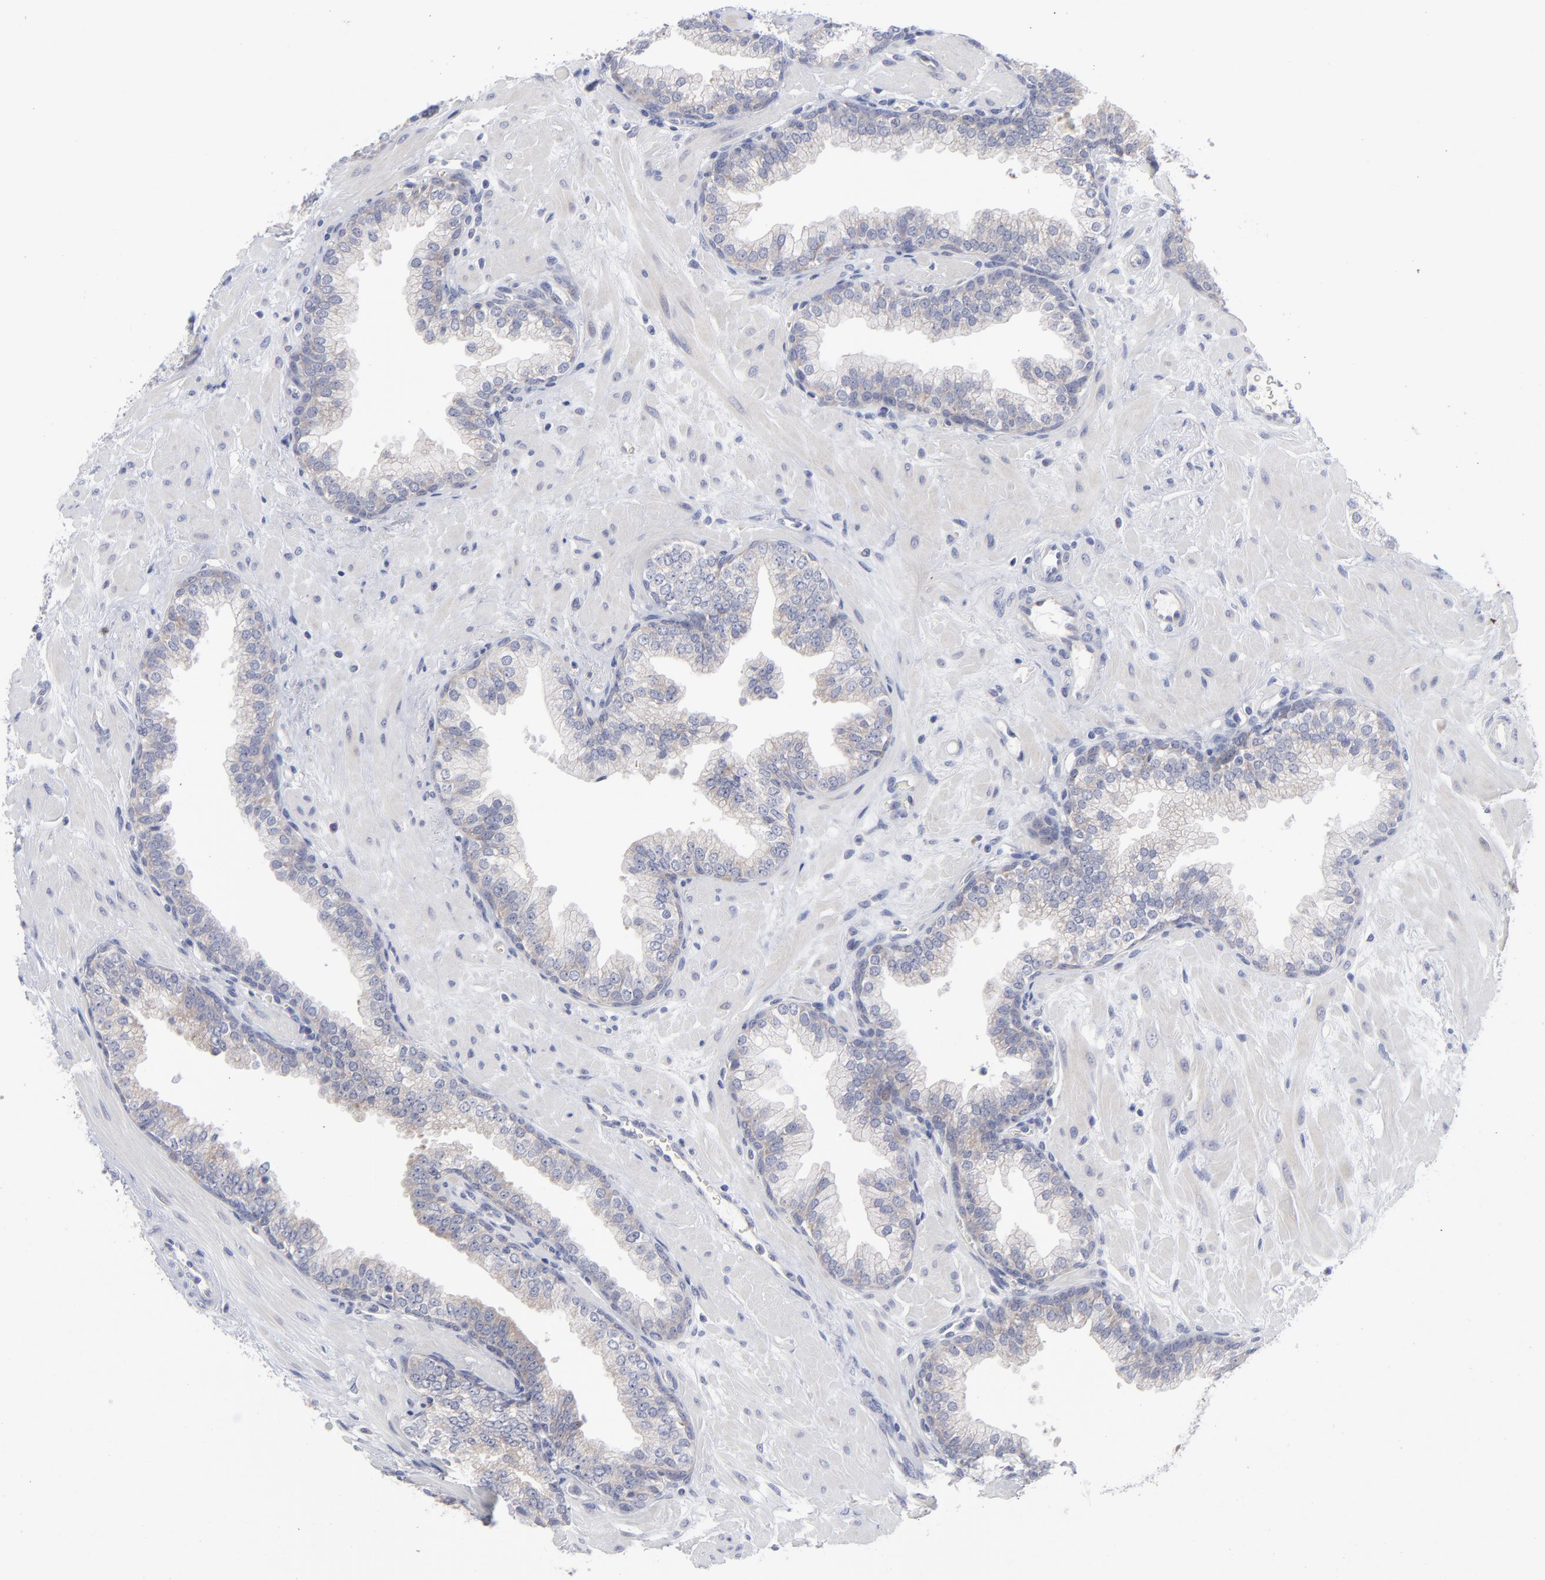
{"staining": {"intensity": "negative", "quantity": "none", "location": "none"}, "tissue": "prostate", "cell_type": "Glandular cells", "image_type": "normal", "snomed": [{"axis": "morphology", "description": "Normal tissue, NOS"}, {"axis": "topography", "description": "Prostate"}], "caption": "The image exhibits no staining of glandular cells in benign prostate. Brightfield microscopy of immunohistochemistry stained with DAB (brown) and hematoxylin (blue), captured at high magnification.", "gene": "RPS24", "patient": {"sex": "male", "age": 60}}